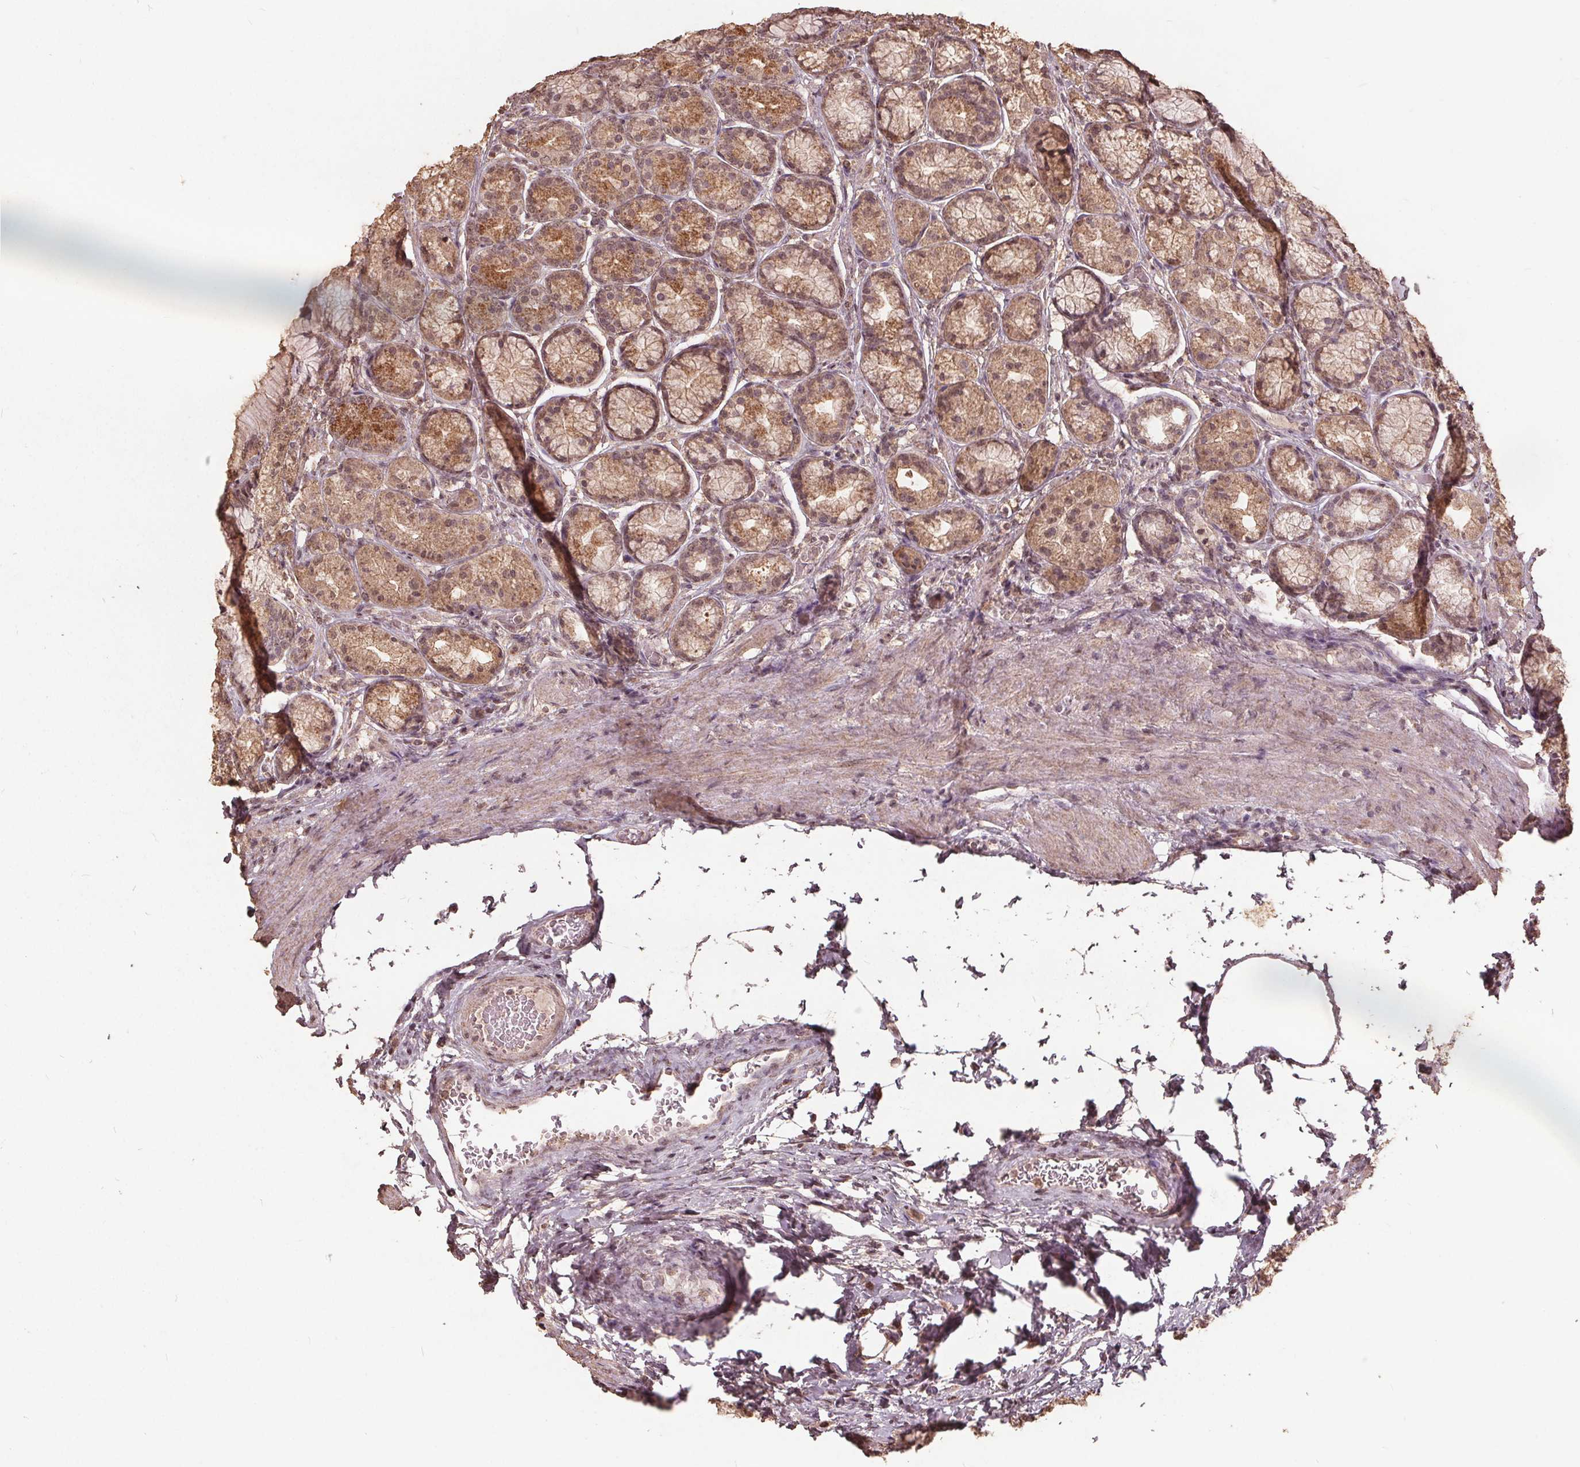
{"staining": {"intensity": "strong", "quantity": "25%-75%", "location": "cytoplasmic/membranous,nuclear"}, "tissue": "stomach", "cell_type": "Glandular cells", "image_type": "normal", "snomed": [{"axis": "morphology", "description": "Normal tissue, NOS"}, {"axis": "morphology", "description": "Adenocarcinoma, NOS"}, {"axis": "morphology", "description": "Adenocarcinoma, High grade"}, {"axis": "topography", "description": "Stomach, upper"}, {"axis": "topography", "description": "Stomach"}], "caption": "High-power microscopy captured an immunohistochemistry (IHC) micrograph of normal stomach, revealing strong cytoplasmic/membranous,nuclear positivity in about 25%-75% of glandular cells. (Brightfield microscopy of DAB IHC at high magnification).", "gene": "DSG3", "patient": {"sex": "female", "age": 65}}